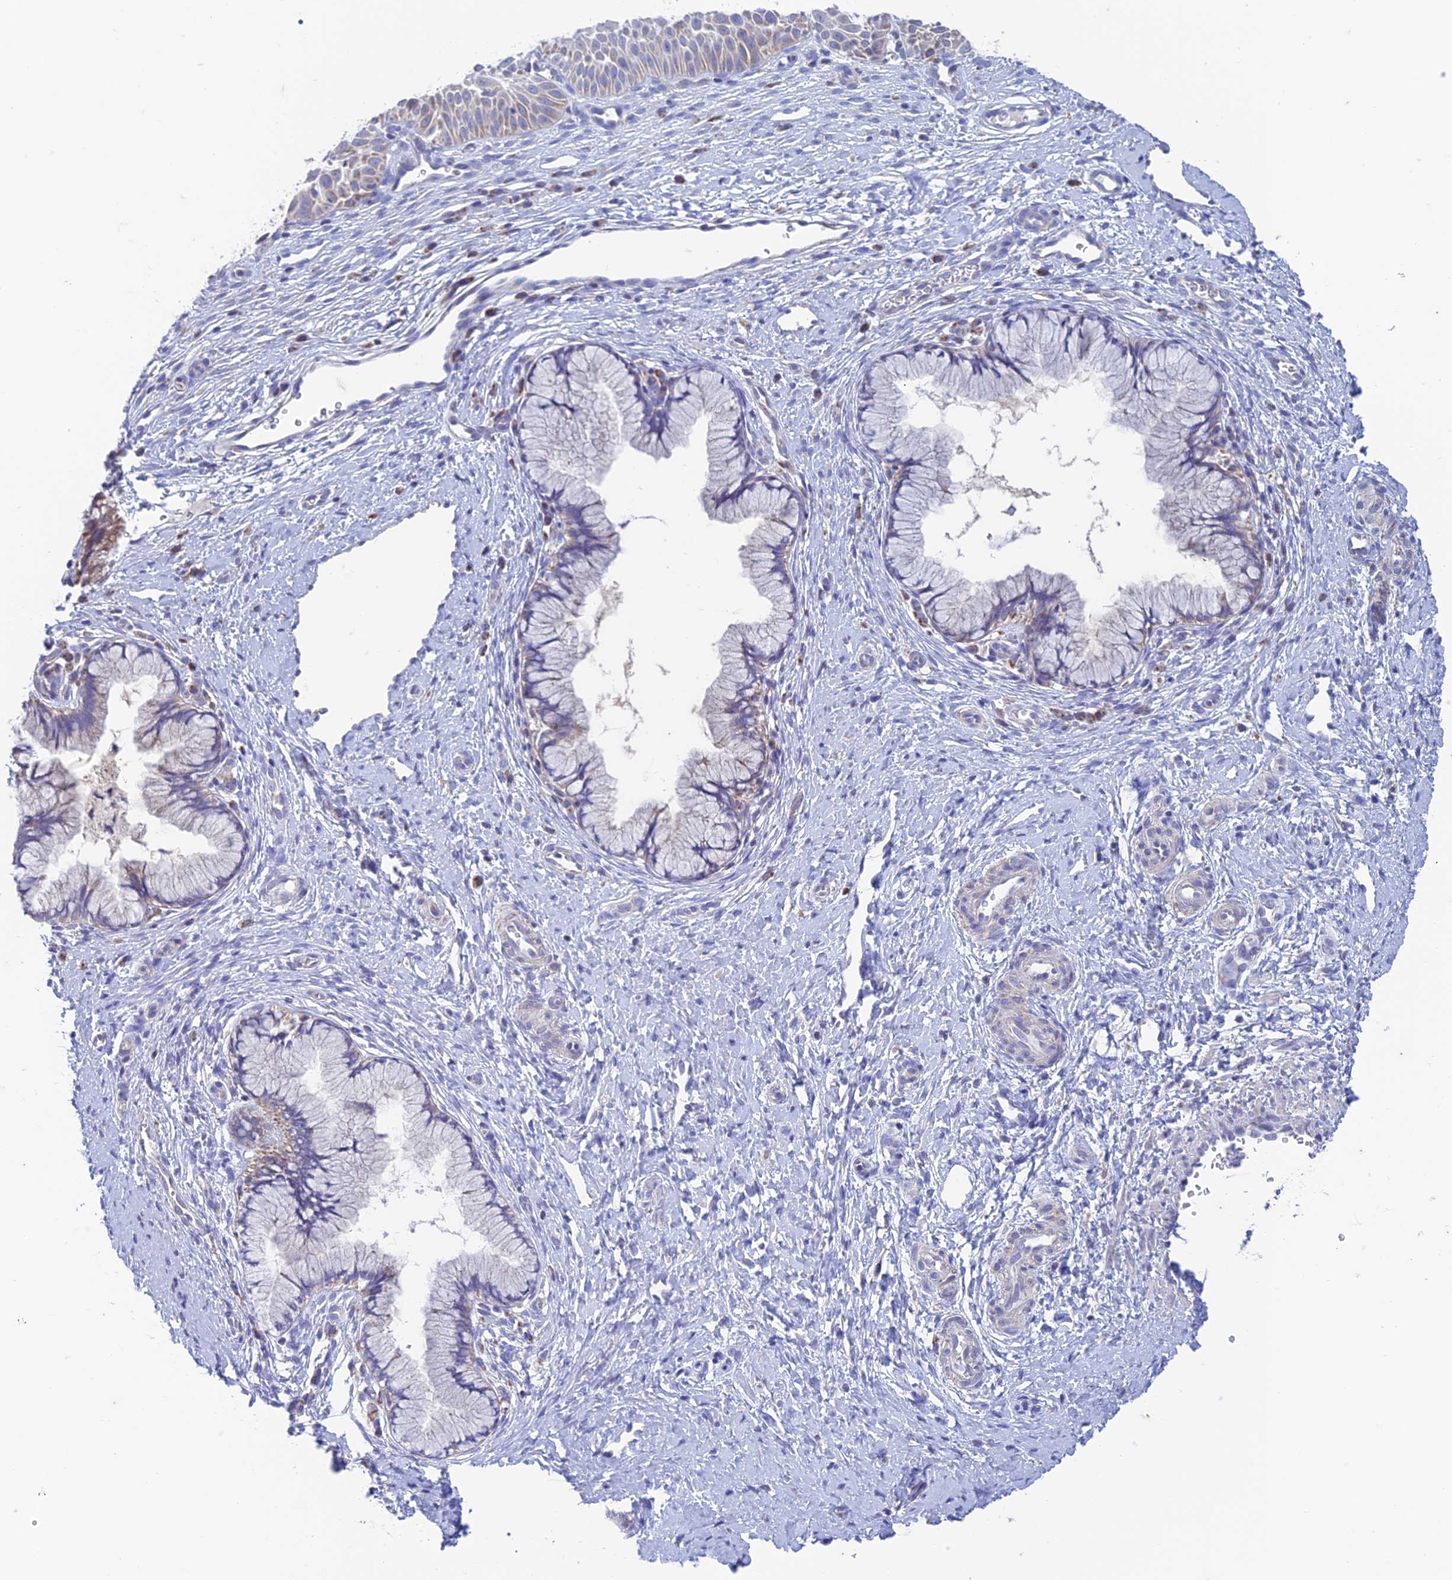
{"staining": {"intensity": "weak", "quantity": "<25%", "location": "cytoplasmic/membranous"}, "tissue": "cervix", "cell_type": "Glandular cells", "image_type": "normal", "snomed": [{"axis": "morphology", "description": "Normal tissue, NOS"}, {"axis": "topography", "description": "Cervix"}], "caption": "This is an immunohistochemistry image of unremarkable cervix. There is no expression in glandular cells.", "gene": "ZNF181", "patient": {"sex": "female", "age": 36}}